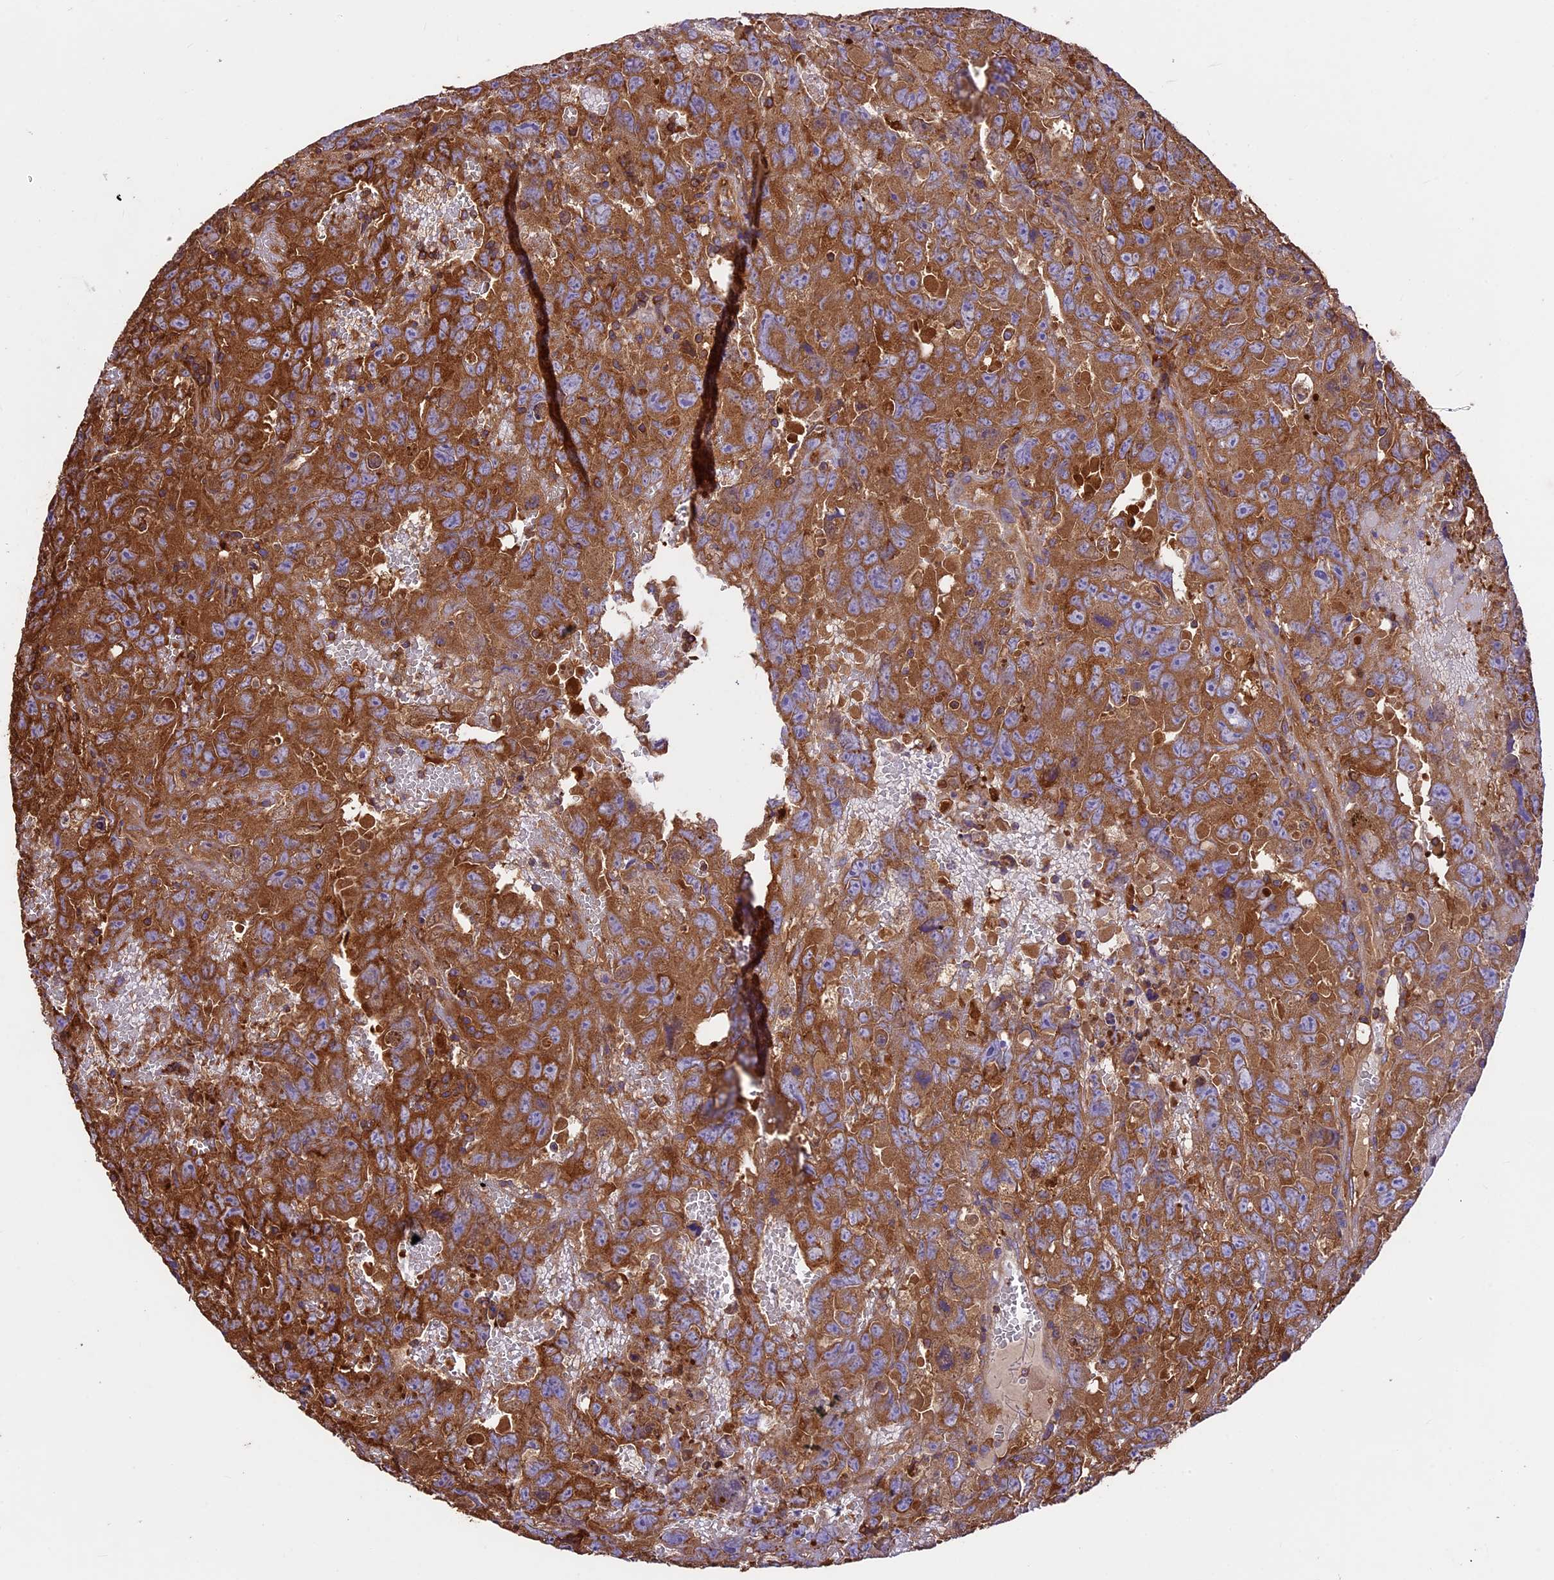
{"staining": {"intensity": "strong", "quantity": ">75%", "location": "cytoplasmic/membranous"}, "tissue": "testis cancer", "cell_type": "Tumor cells", "image_type": "cancer", "snomed": [{"axis": "morphology", "description": "Carcinoma, Embryonal, NOS"}, {"axis": "topography", "description": "Testis"}], "caption": "Protein expression analysis of human testis cancer reveals strong cytoplasmic/membranous expression in about >75% of tumor cells.", "gene": "KARS1", "patient": {"sex": "male", "age": 45}}